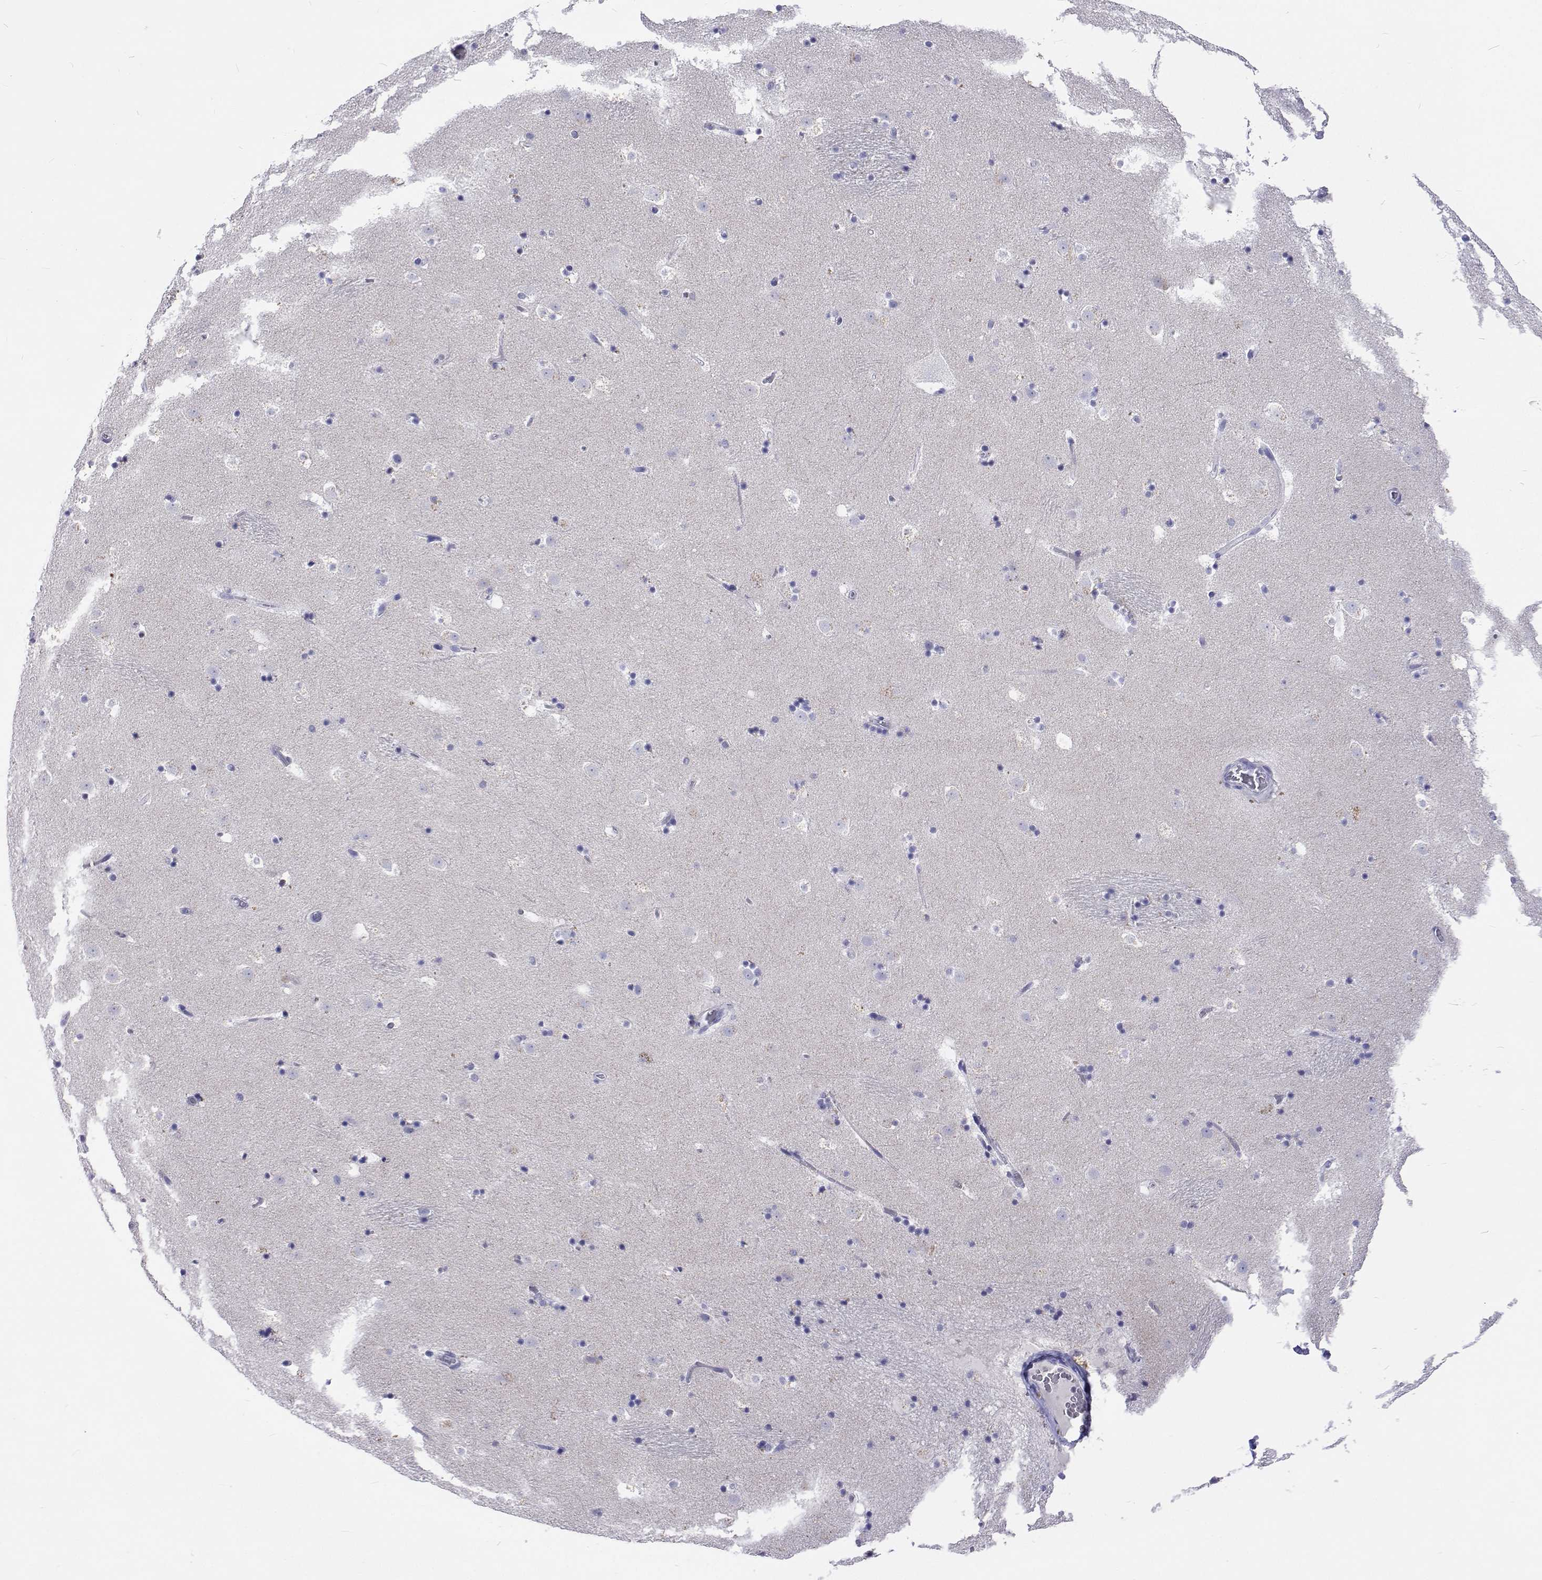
{"staining": {"intensity": "negative", "quantity": "none", "location": "none"}, "tissue": "caudate", "cell_type": "Glial cells", "image_type": "normal", "snomed": [{"axis": "morphology", "description": "Normal tissue, NOS"}, {"axis": "topography", "description": "Lateral ventricle wall"}], "caption": "DAB (3,3'-diaminobenzidine) immunohistochemical staining of benign human caudate shows no significant staining in glial cells. (DAB (3,3'-diaminobenzidine) immunohistochemistry, high magnification).", "gene": "UMODL1", "patient": {"sex": "male", "age": 37}}